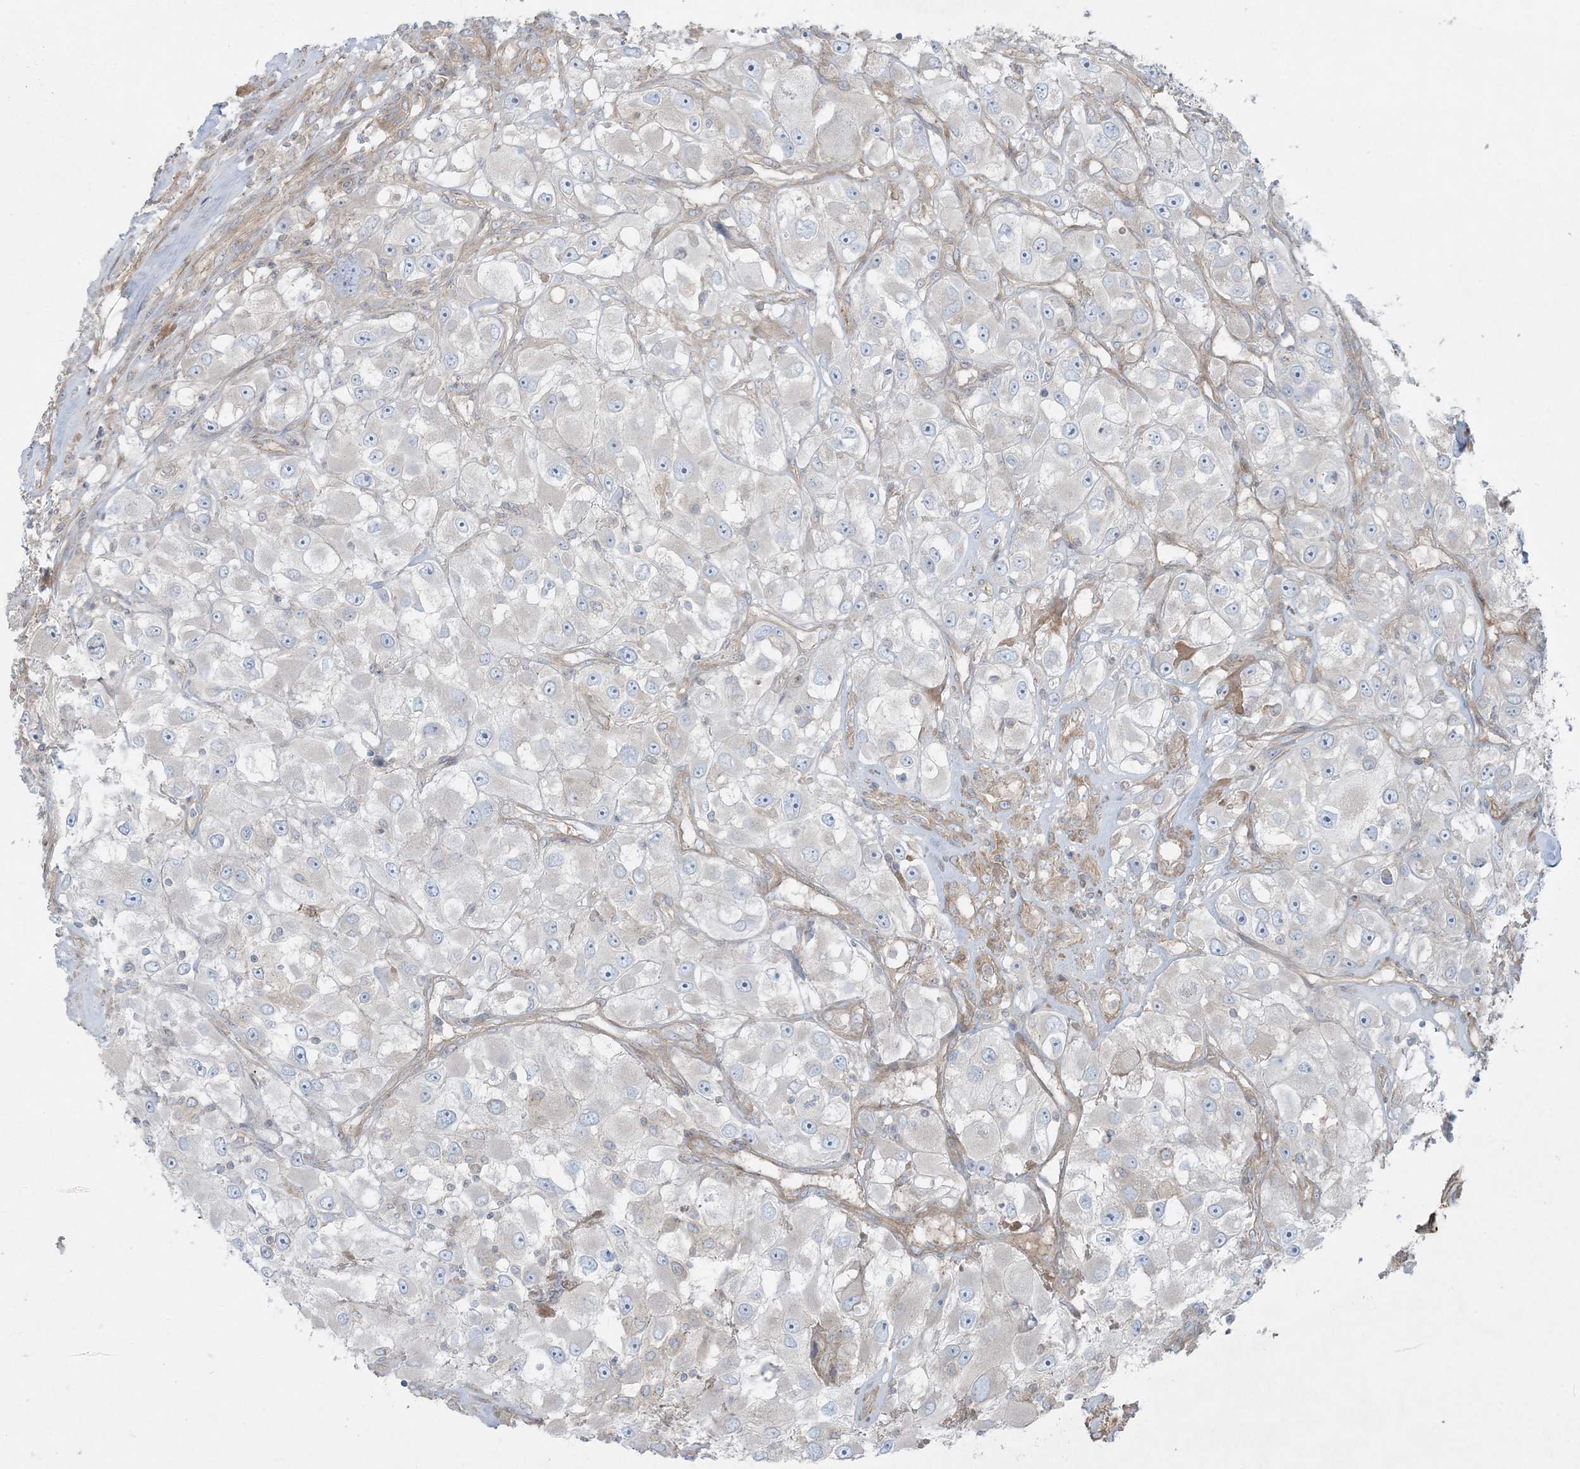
{"staining": {"intensity": "weak", "quantity": "<25%", "location": "cytoplasmic/membranous"}, "tissue": "renal cancer", "cell_type": "Tumor cells", "image_type": "cancer", "snomed": [{"axis": "morphology", "description": "Adenocarcinoma, NOS"}, {"axis": "topography", "description": "Kidney"}], "caption": "DAB immunohistochemical staining of human adenocarcinoma (renal) reveals no significant expression in tumor cells.", "gene": "PIK3R4", "patient": {"sex": "female", "age": 52}}